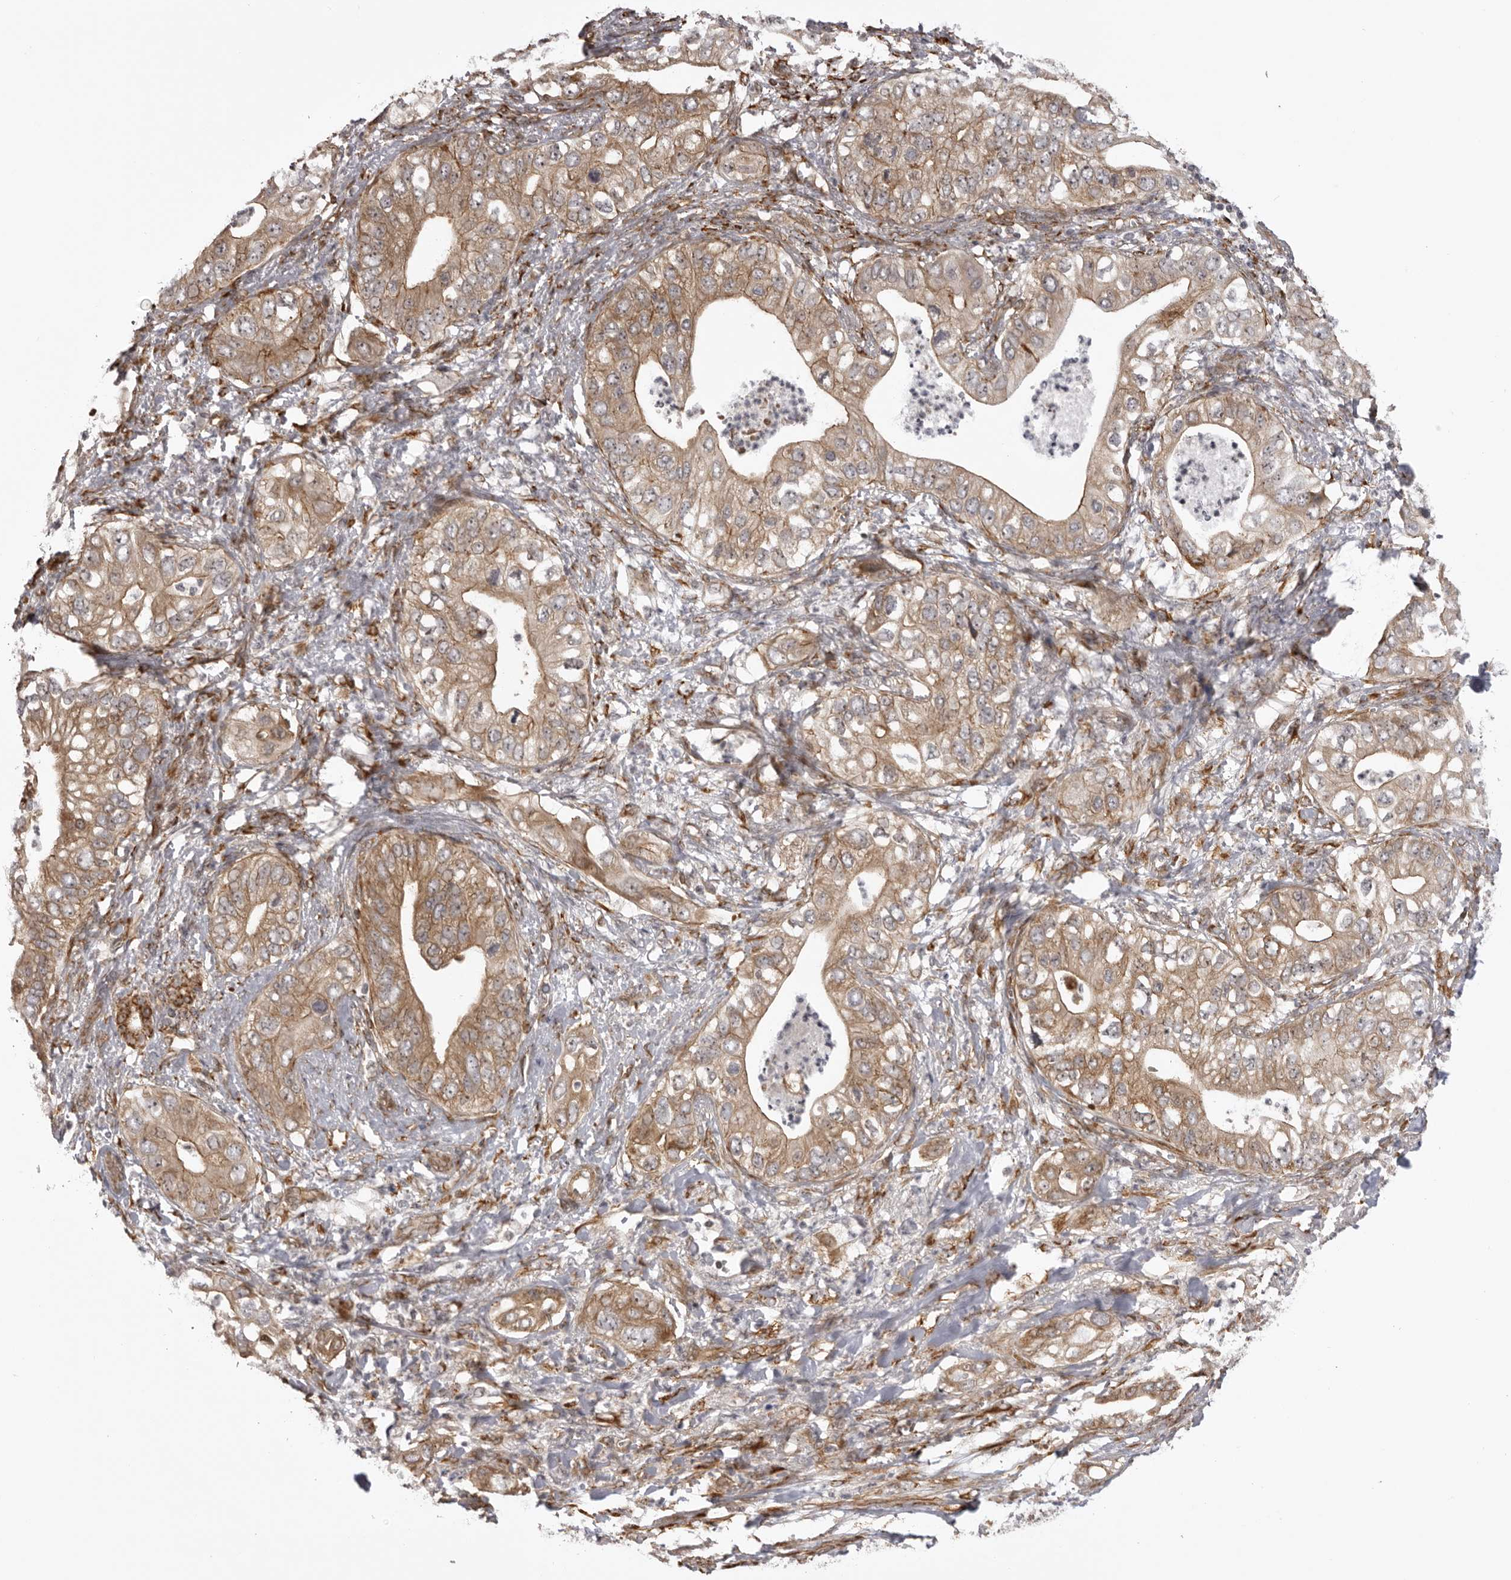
{"staining": {"intensity": "moderate", "quantity": ">75%", "location": "cytoplasmic/membranous"}, "tissue": "pancreatic cancer", "cell_type": "Tumor cells", "image_type": "cancer", "snomed": [{"axis": "morphology", "description": "Adenocarcinoma, NOS"}, {"axis": "topography", "description": "Pancreas"}], "caption": "This micrograph demonstrates IHC staining of pancreatic adenocarcinoma, with medium moderate cytoplasmic/membranous positivity in about >75% of tumor cells.", "gene": "DNAH14", "patient": {"sex": "female", "age": 78}}